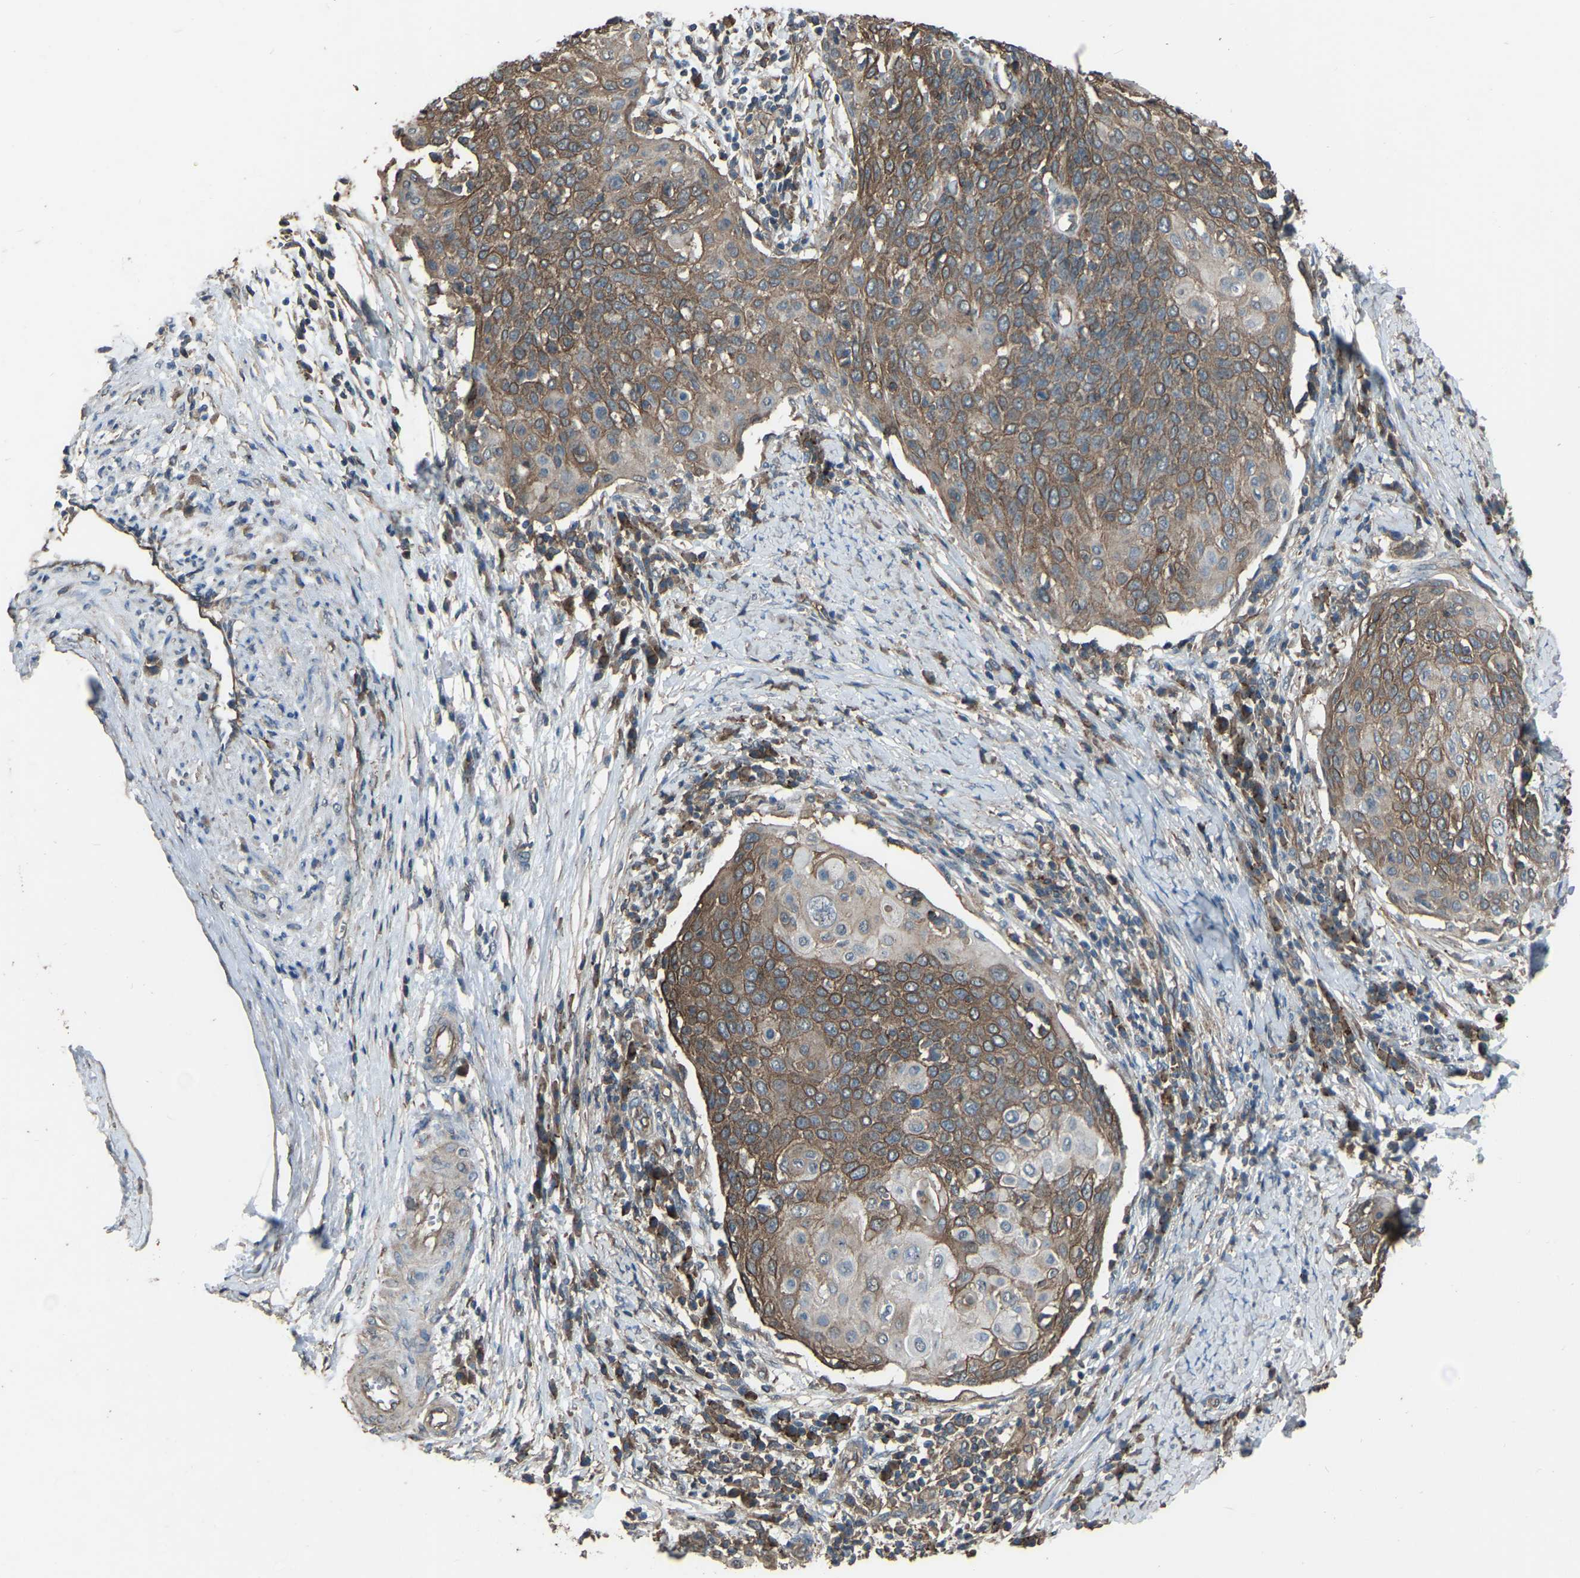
{"staining": {"intensity": "weak", "quantity": ">75%", "location": "cytoplasmic/membranous"}, "tissue": "cervical cancer", "cell_type": "Tumor cells", "image_type": "cancer", "snomed": [{"axis": "morphology", "description": "Squamous cell carcinoma, NOS"}, {"axis": "topography", "description": "Cervix"}], "caption": "Protein staining of cervical squamous cell carcinoma tissue demonstrates weak cytoplasmic/membranous positivity in about >75% of tumor cells.", "gene": "SLC4A2", "patient": {"sex": "female", "age": 39}}